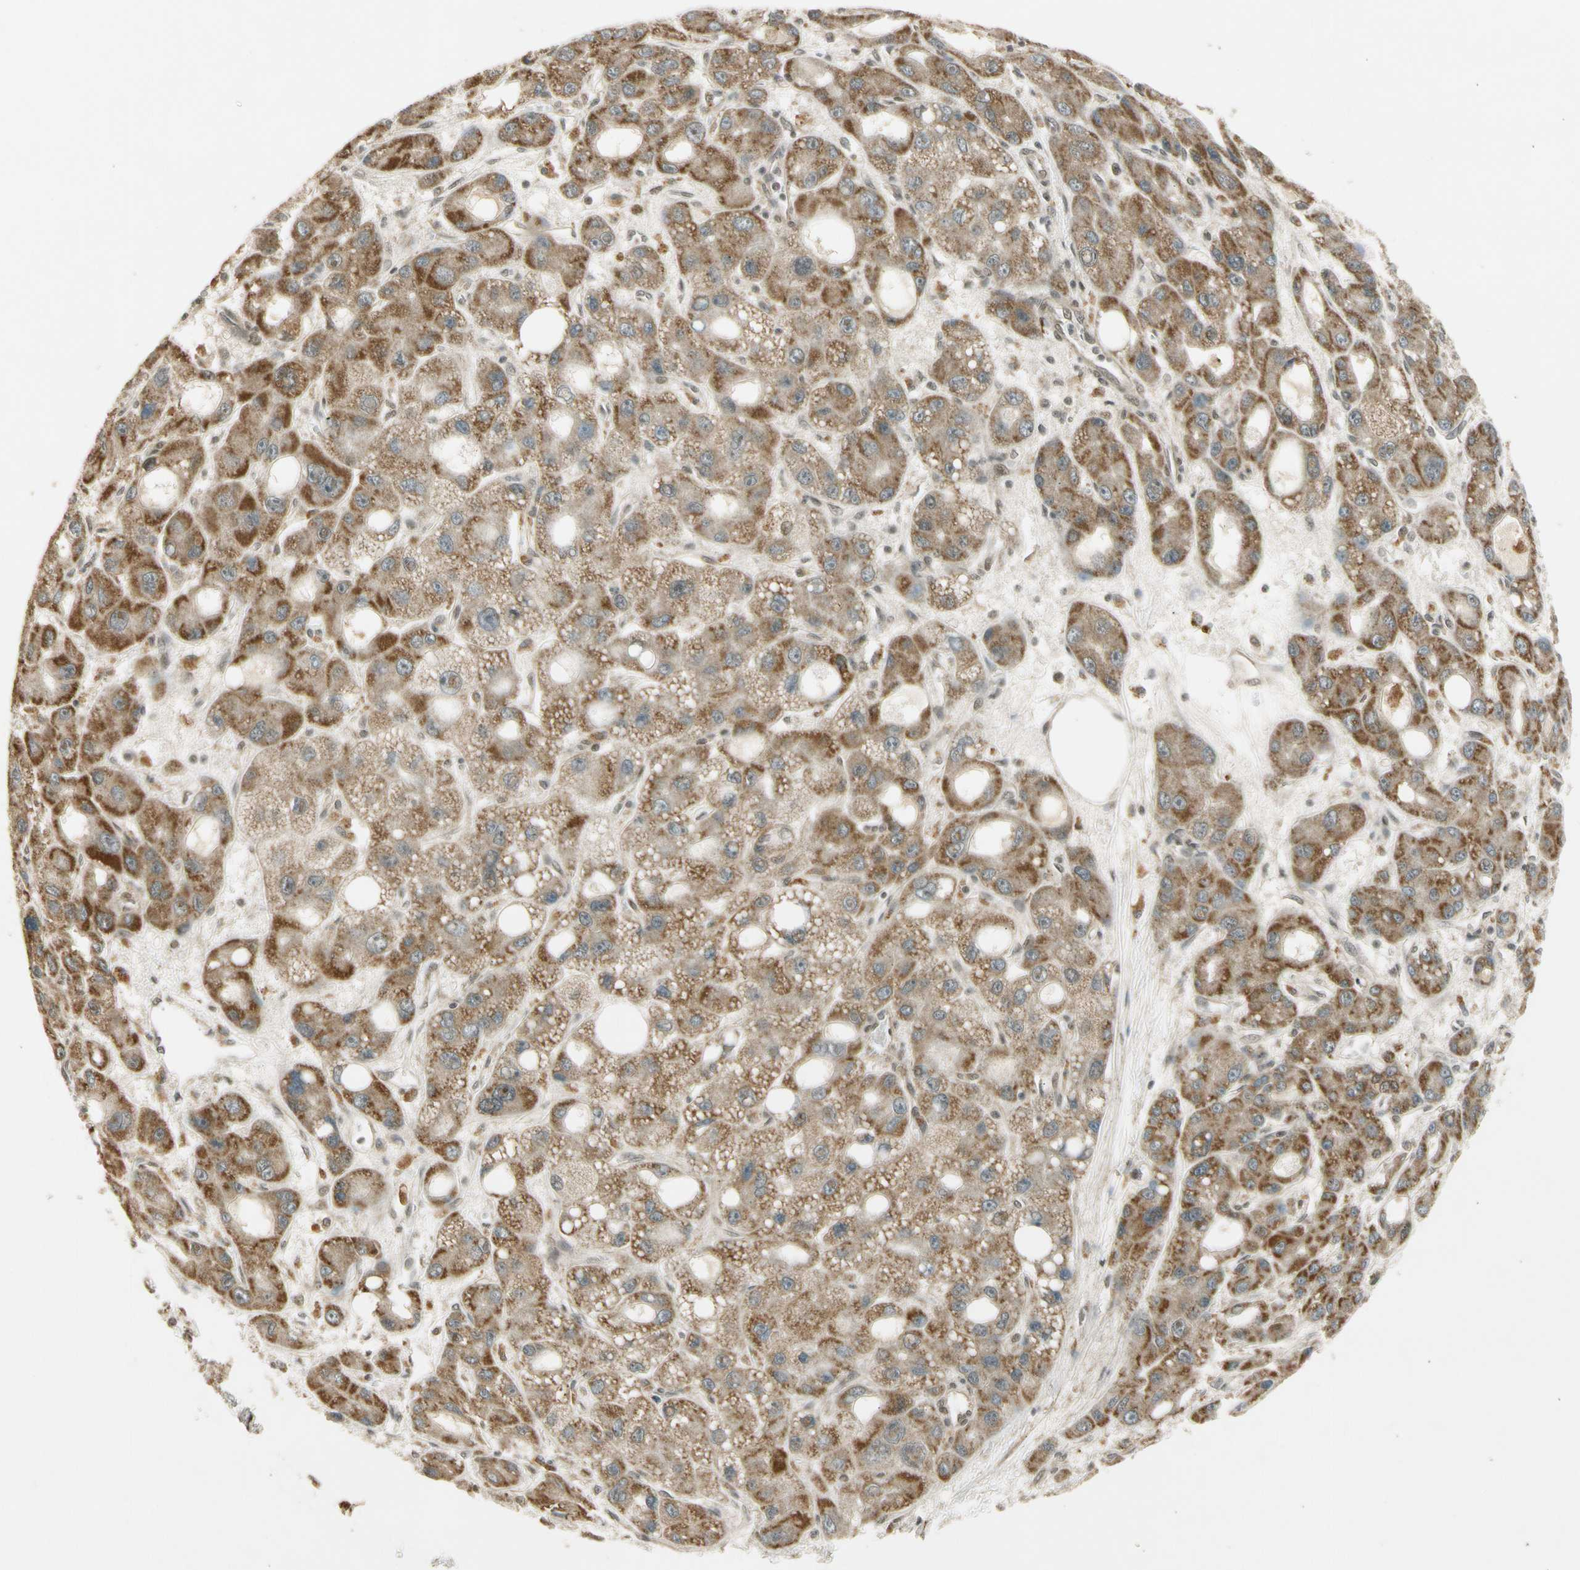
{"staining": {"intensity": "moderate", "quantity": "25%-75%", "location": "cytoplasmic/membranous"}, "tissue": "liver cancer", "cell_type": "Tumor cells", "image_type": "cancer", "snomed": [{"axis": "morphology", "description": "Carcinoma, Hepatocellular, NOS"}, {"axis": "topography", "description": "Liver"}], "caption": "DAB immunohistochemical staining of liver cancer (hepatocellular carcinoma) displays moderate cytoplasmic/membranous protein positivity in about 25%-75% of tumor cells. (brown staining indicates protein expression, while blue staining denotes nuclei).", "gene": "ZNF135", "patient": {"sex": "male", "age": 55}}